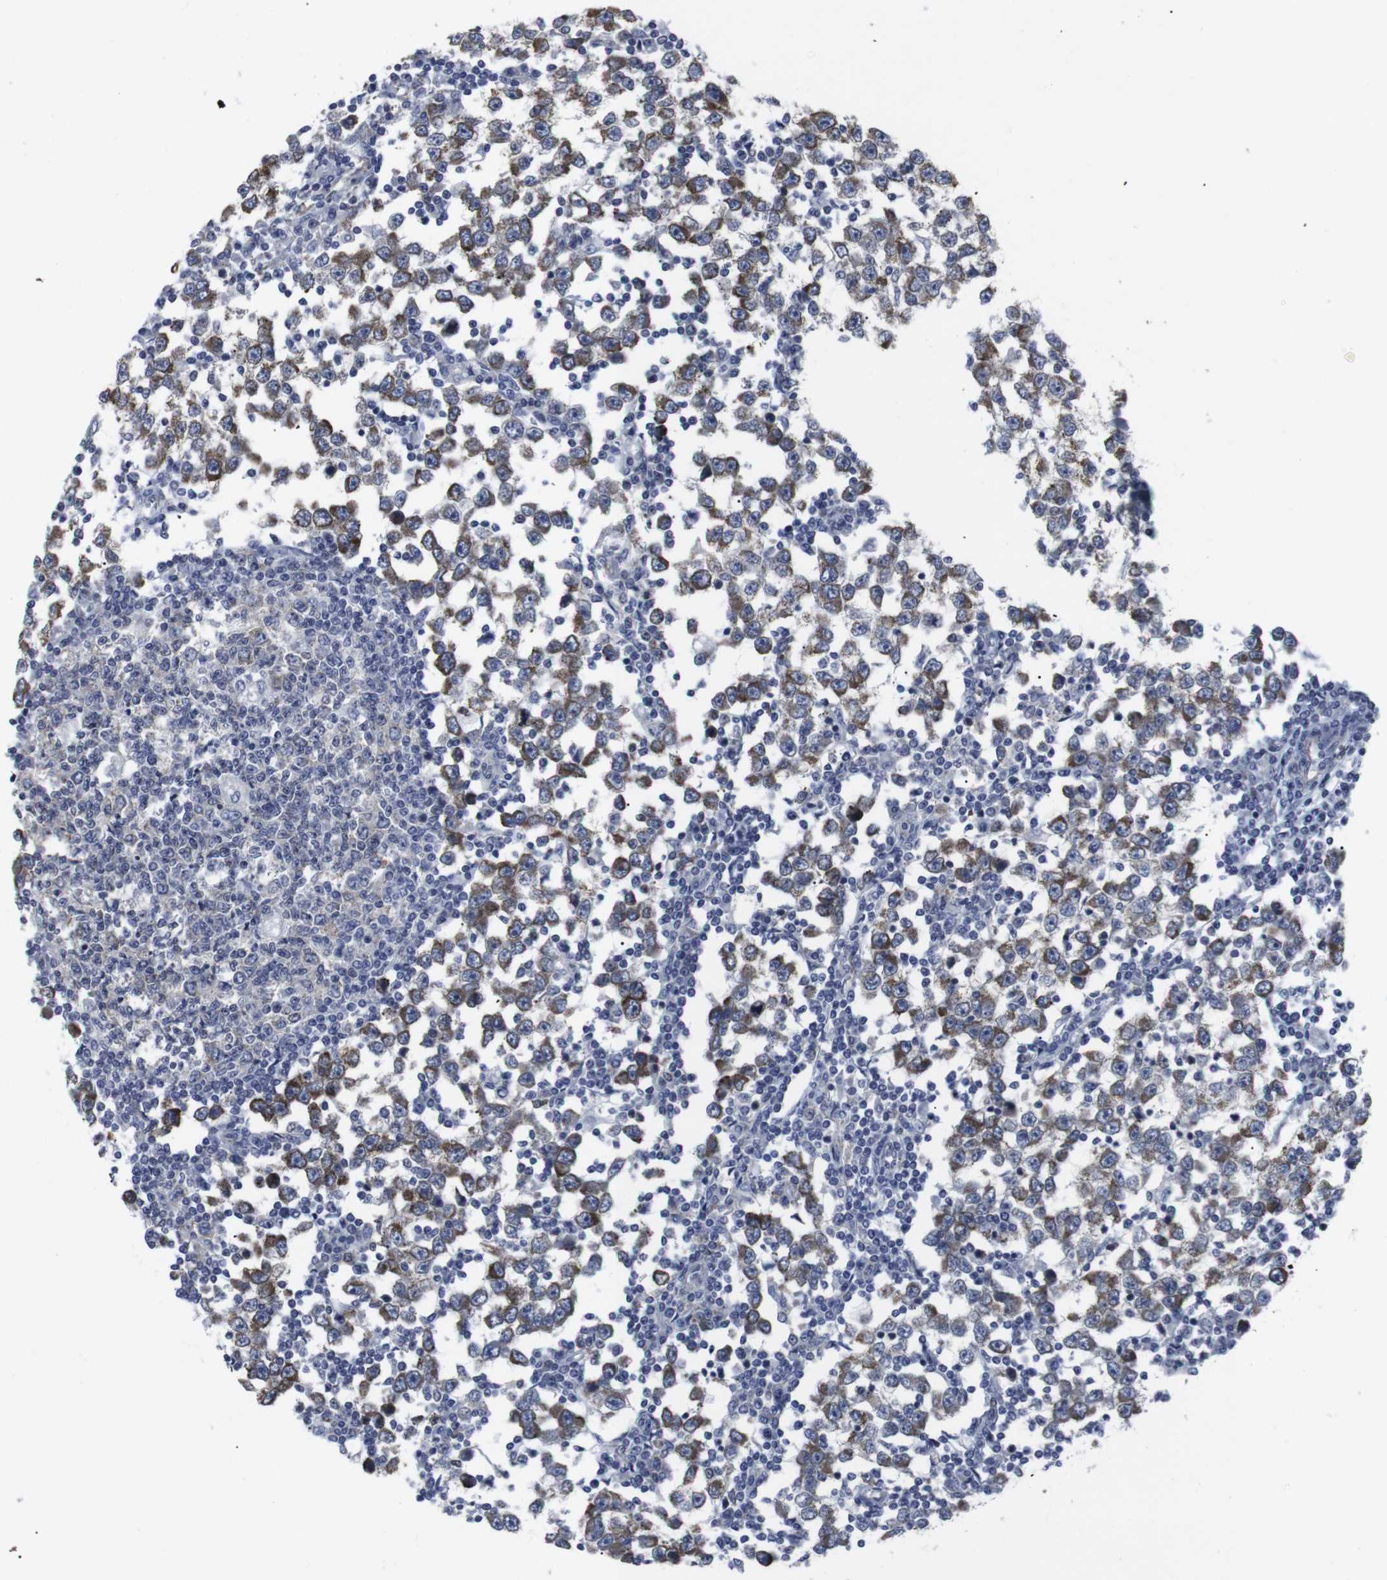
{"staining": {"intensity": "moderate", "quantity": ">75%", "location": "cytoplasmic/membranous"}, "tissue": "testis cancer", "cell_type": "Tumor cells", "image_type": "cancer", "snomed": [{"axis": "morphology", "description": "Seminoma, NOS"}, {"axis": "topography", "description": "Testis"}], "caption": "Human seminoma (testis) stained with a protein marker shows moderate staining in tumor cells.", "gene": "GEMIN2", "patient": {"sex": "male", "age": 65}}